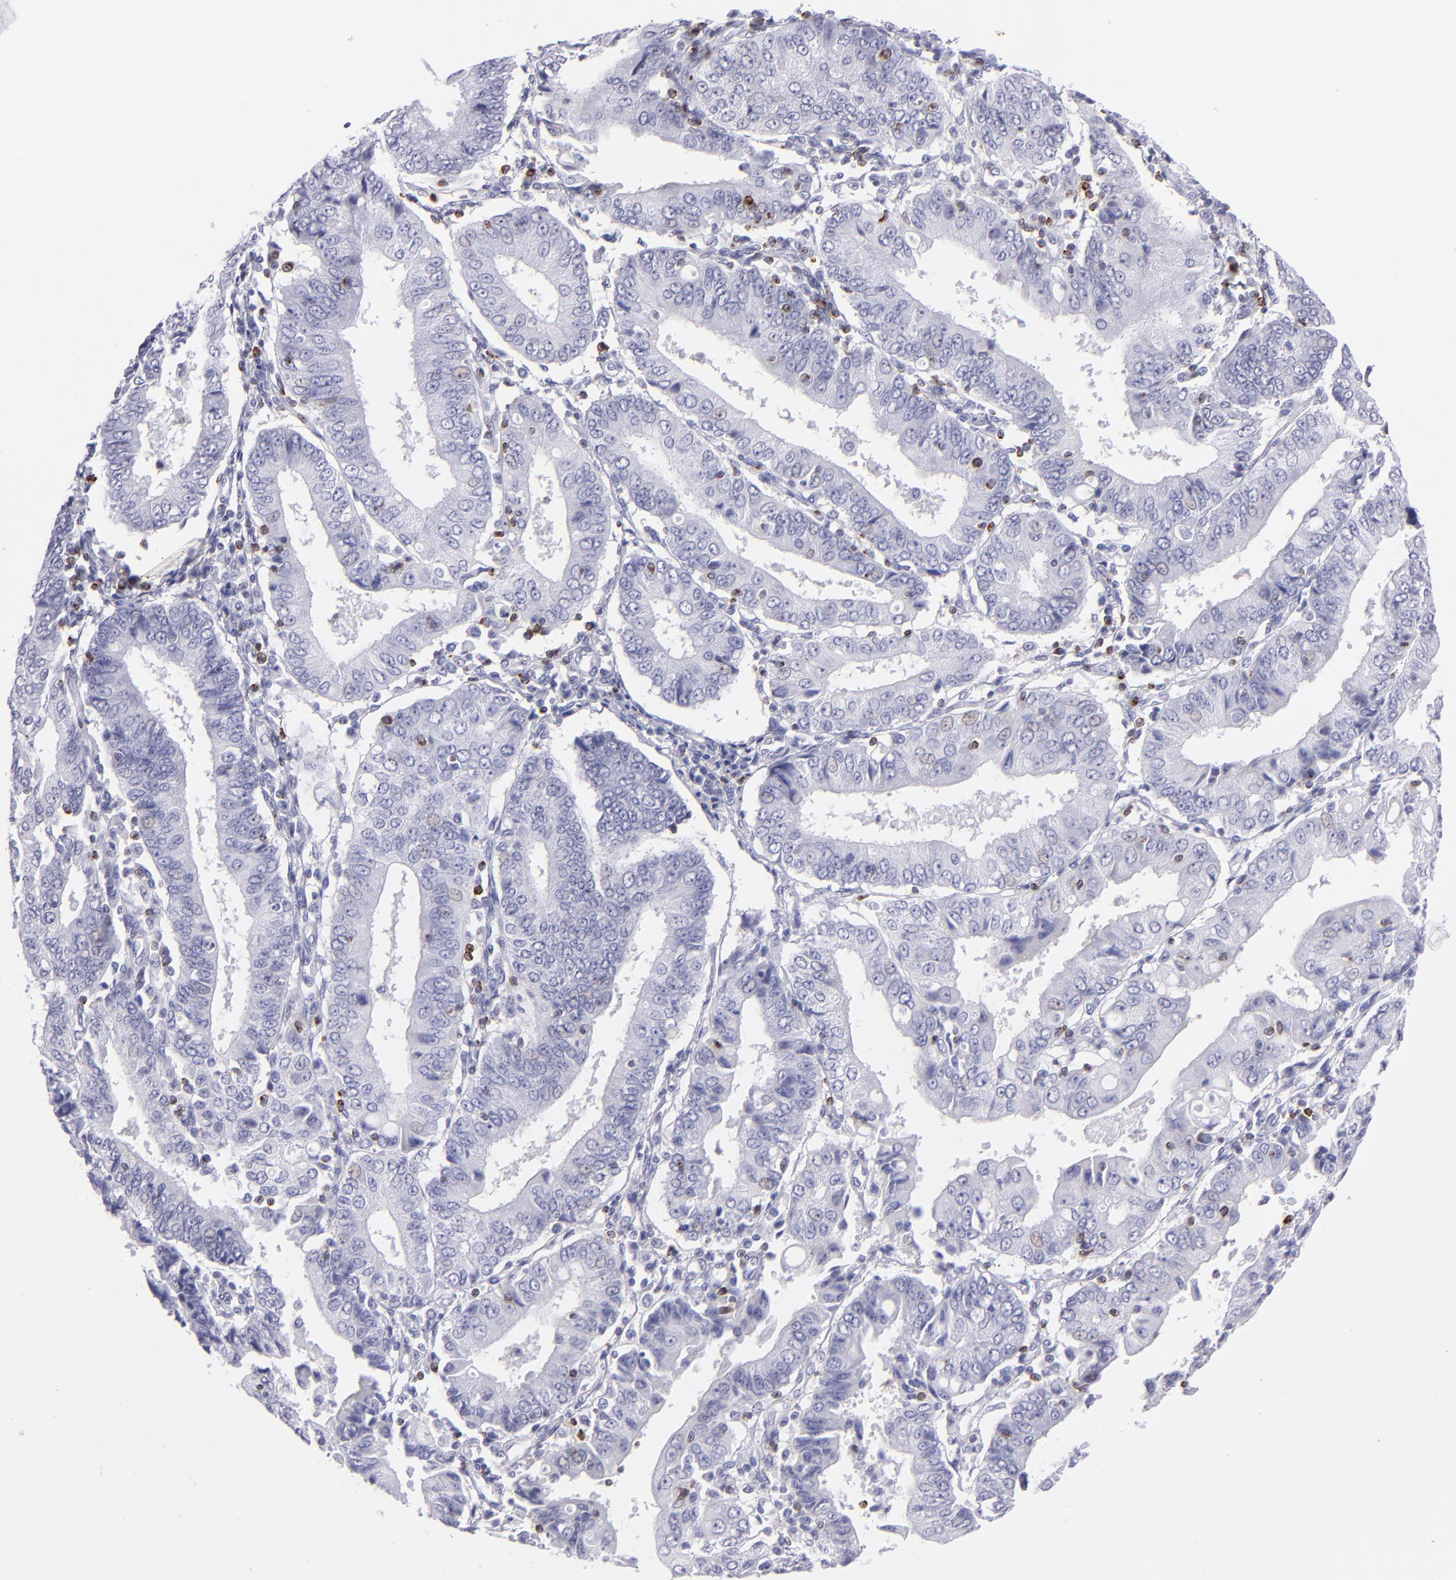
{"staining": {"intensity": "negative", "quantity": "none", "location": "none"}, "tissue": "endometrial cancer", "cell_type": "Tumor cells", "image_type": "cancer", "snomed": [{"axis": "morphology", "description": "Adenocarcinoma, NOS"}, {"axis": "topography", "description": "Endometrium"}], "caption": "High magnification brightfield microscopy of adenocarcinoma (endometrial) stained with DAB (3,3'-diaminobenzidine) (brown) and counterstained with hematoxylin (blue): tumor cells show no significant positivity.", "gene": "PRF1", "patient": {"sex": "female", "age": 75}}